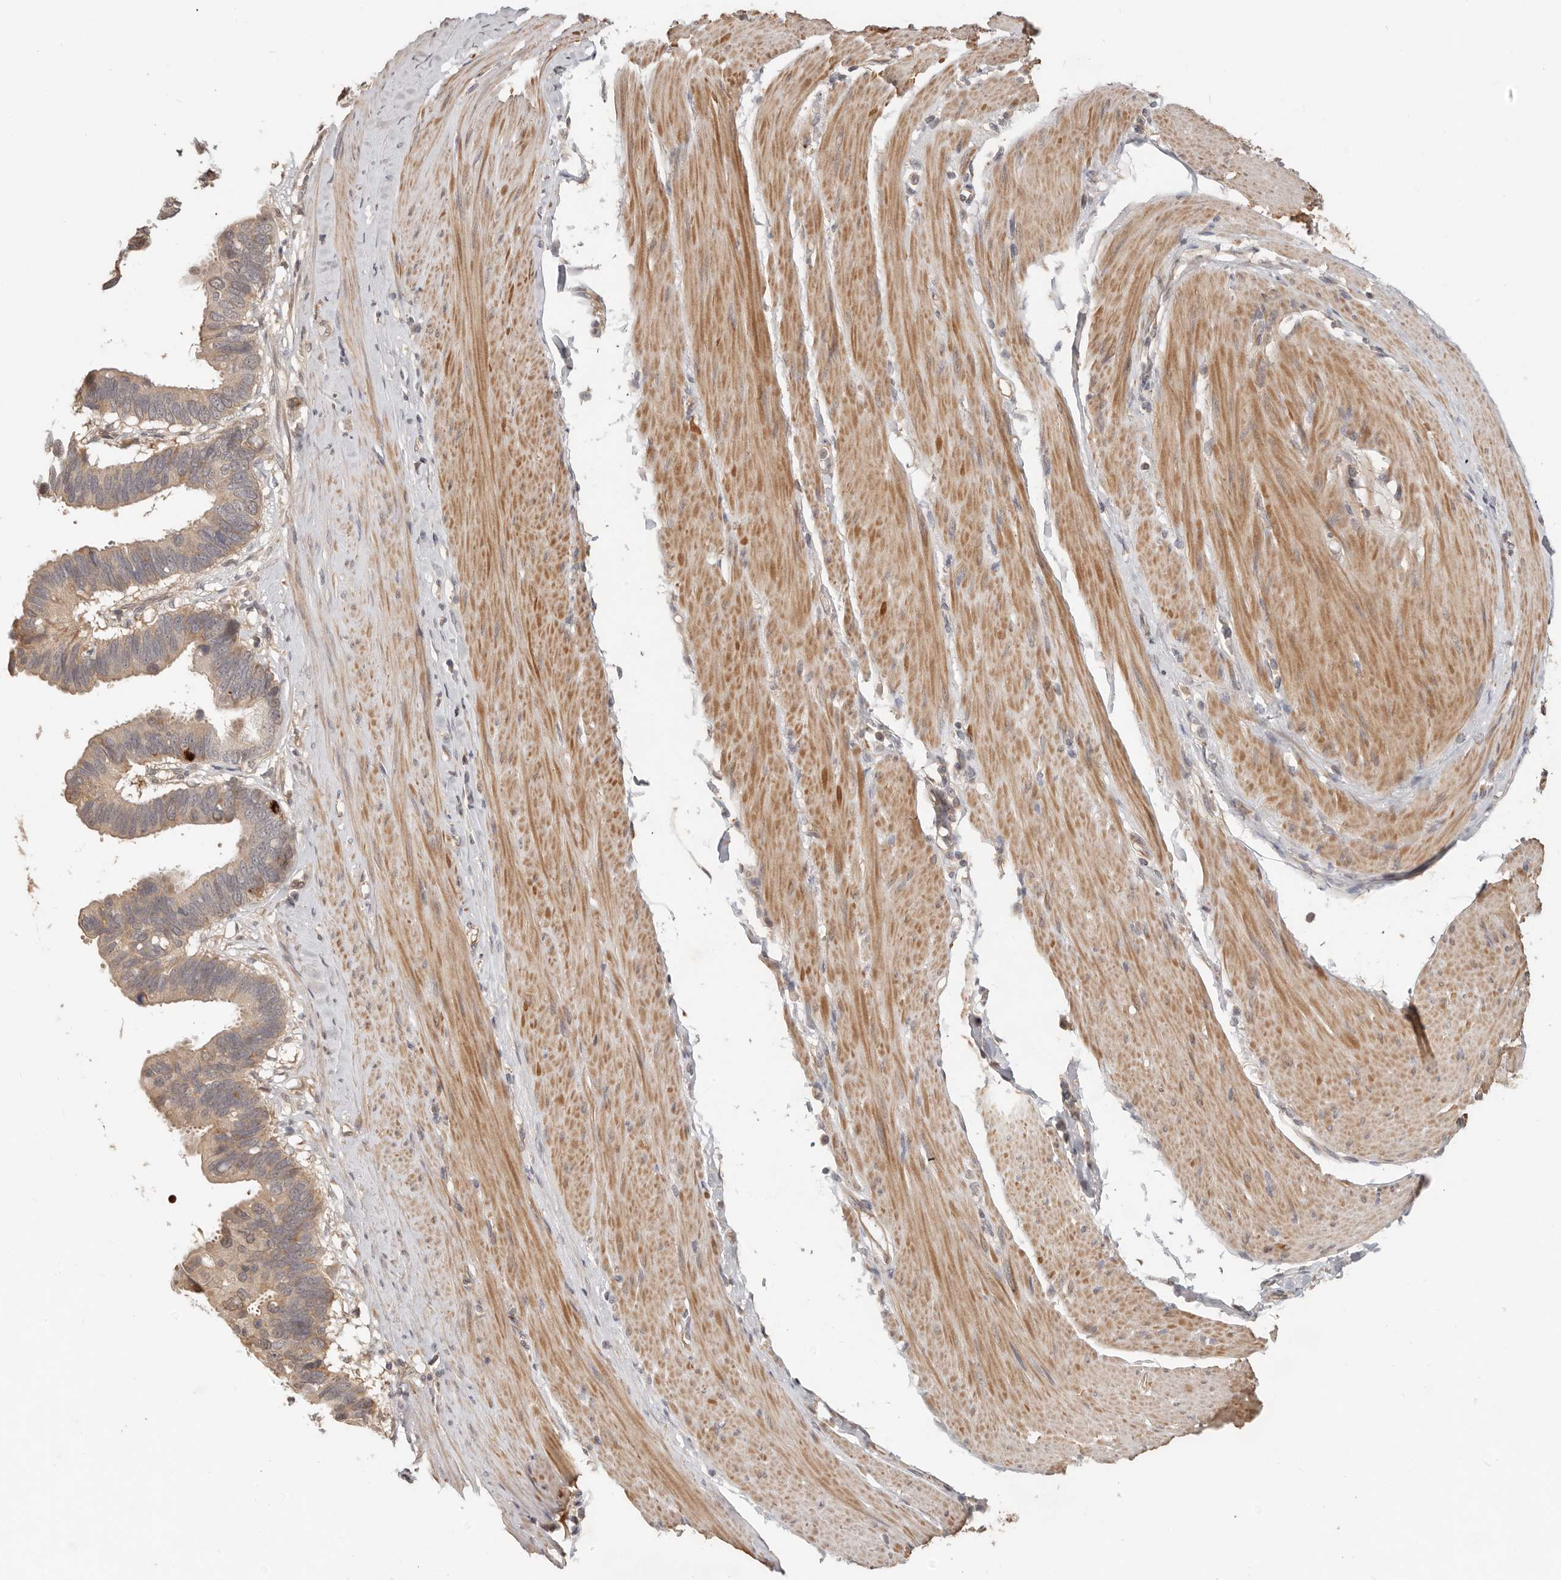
{"staining": {"intensity": "weak", "quantity": ">75%", "location": "cytoplasmic/membranous"}, "tissue": "pancreatic cancer", "cell_type": "Tumor cells", "image_type": "cancer", "snomed": [{"axis": "morphology", "description": "Adenocarcinoma, NOS"}, {"axis": "topography", "description": "Pancreas"}], "caption": "IHC histopathology image of human adenocarcinoma (pancreatic) stained for a protein (brown), which demonstrates low levels of weak cytoplasmic/membranous positivity in approximately >75% of tumor cells.", "gene": "MTFR2", "patient": {"sex": "female", "age": 56}}